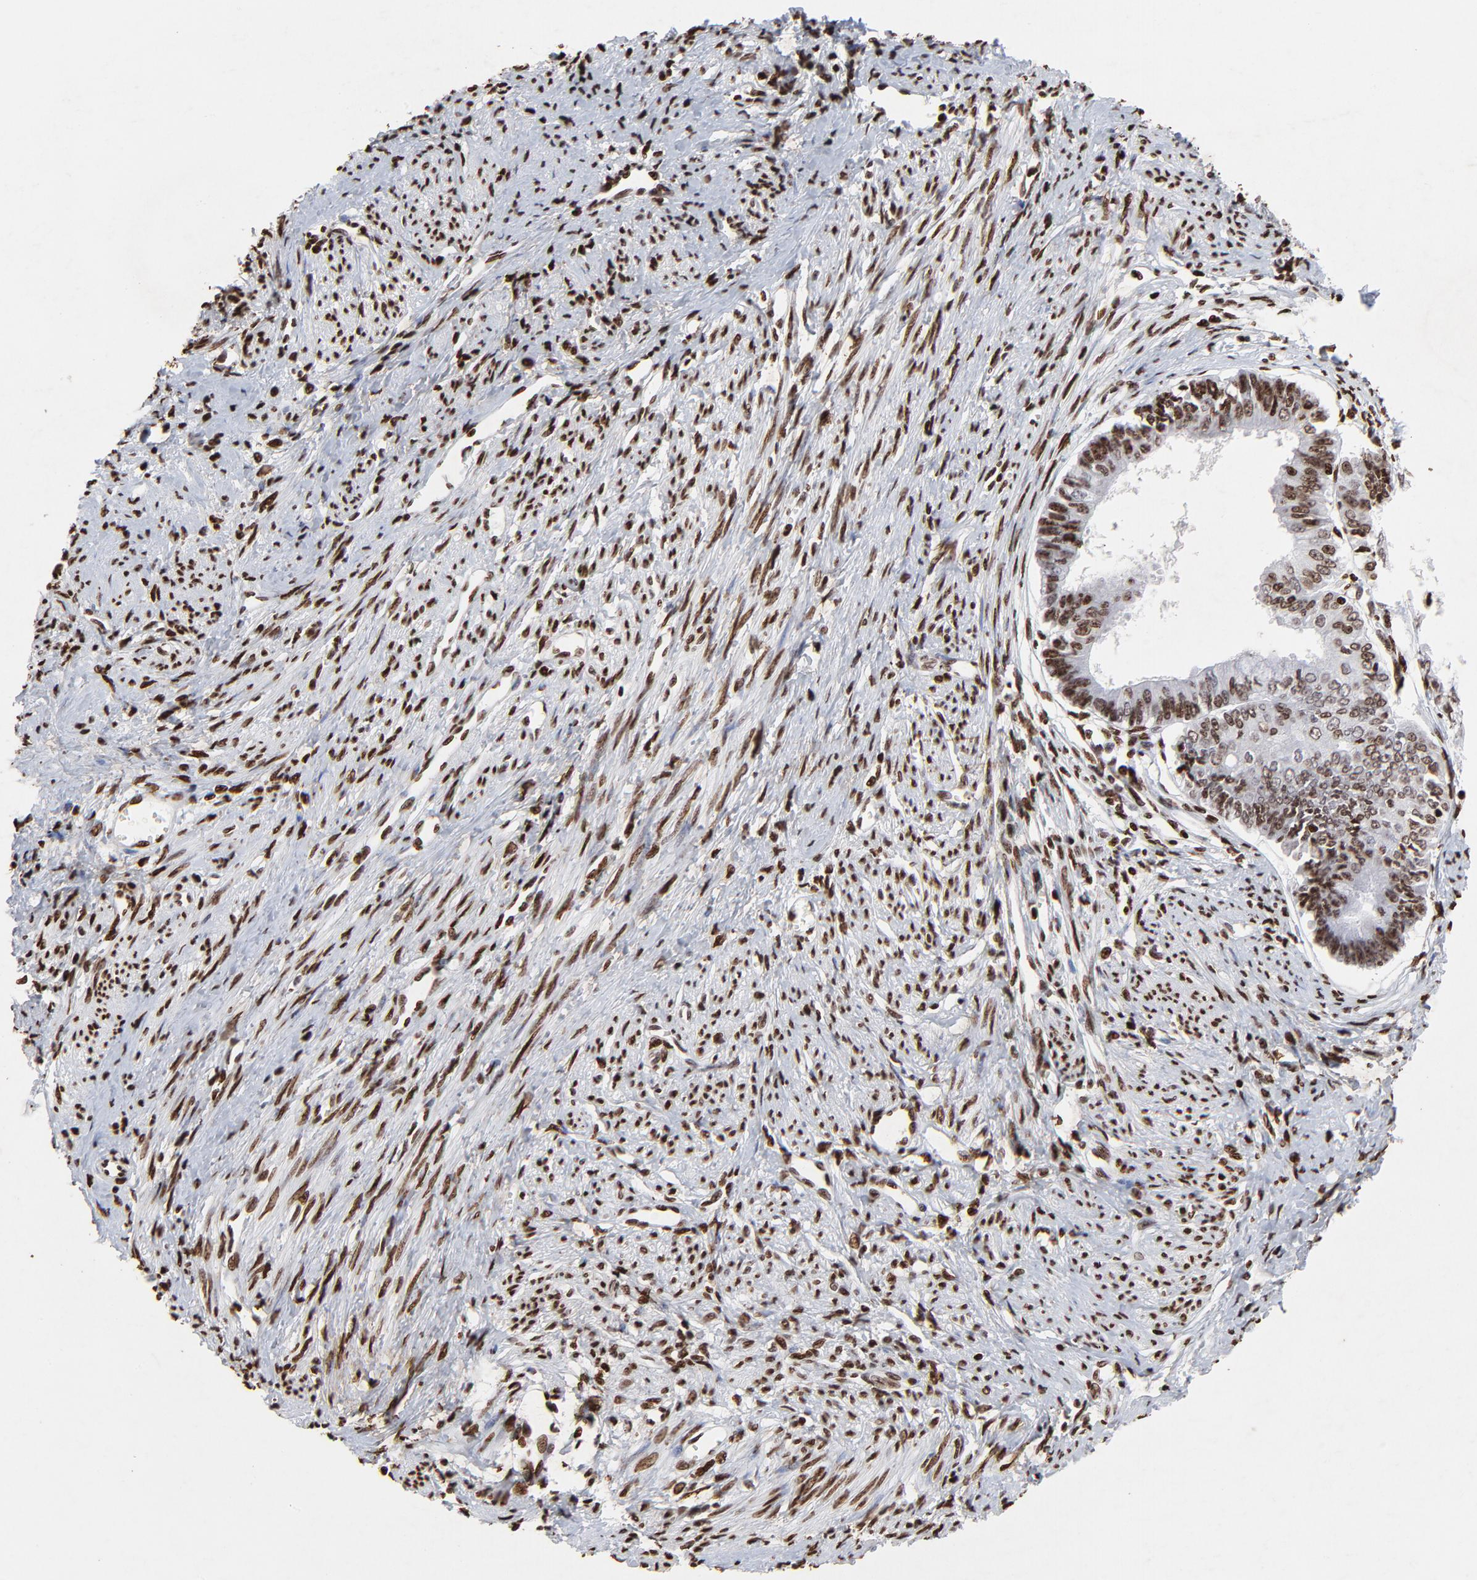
{"staining": {"intensity": "strong", "quantity": ">75%", "location": "nuclear"}, "tissue": "endometrial cancer", "cell_type": "Tumor cells", "image_type": "cancer", "snomed": [{"axis": "morphology", "description": "Adenocarcinoma, NOS"}, {"axis": "topography", "description": "Endometrium"}], "caption": "Immunohistochemical staining of human endometrial cancer (adenocarcinoma) displays high levels of strong nuclear protein expression in approximately >75% of tumor cells.", "gene": "FBH1", "patient": {"sex": "female", "age": 76}}